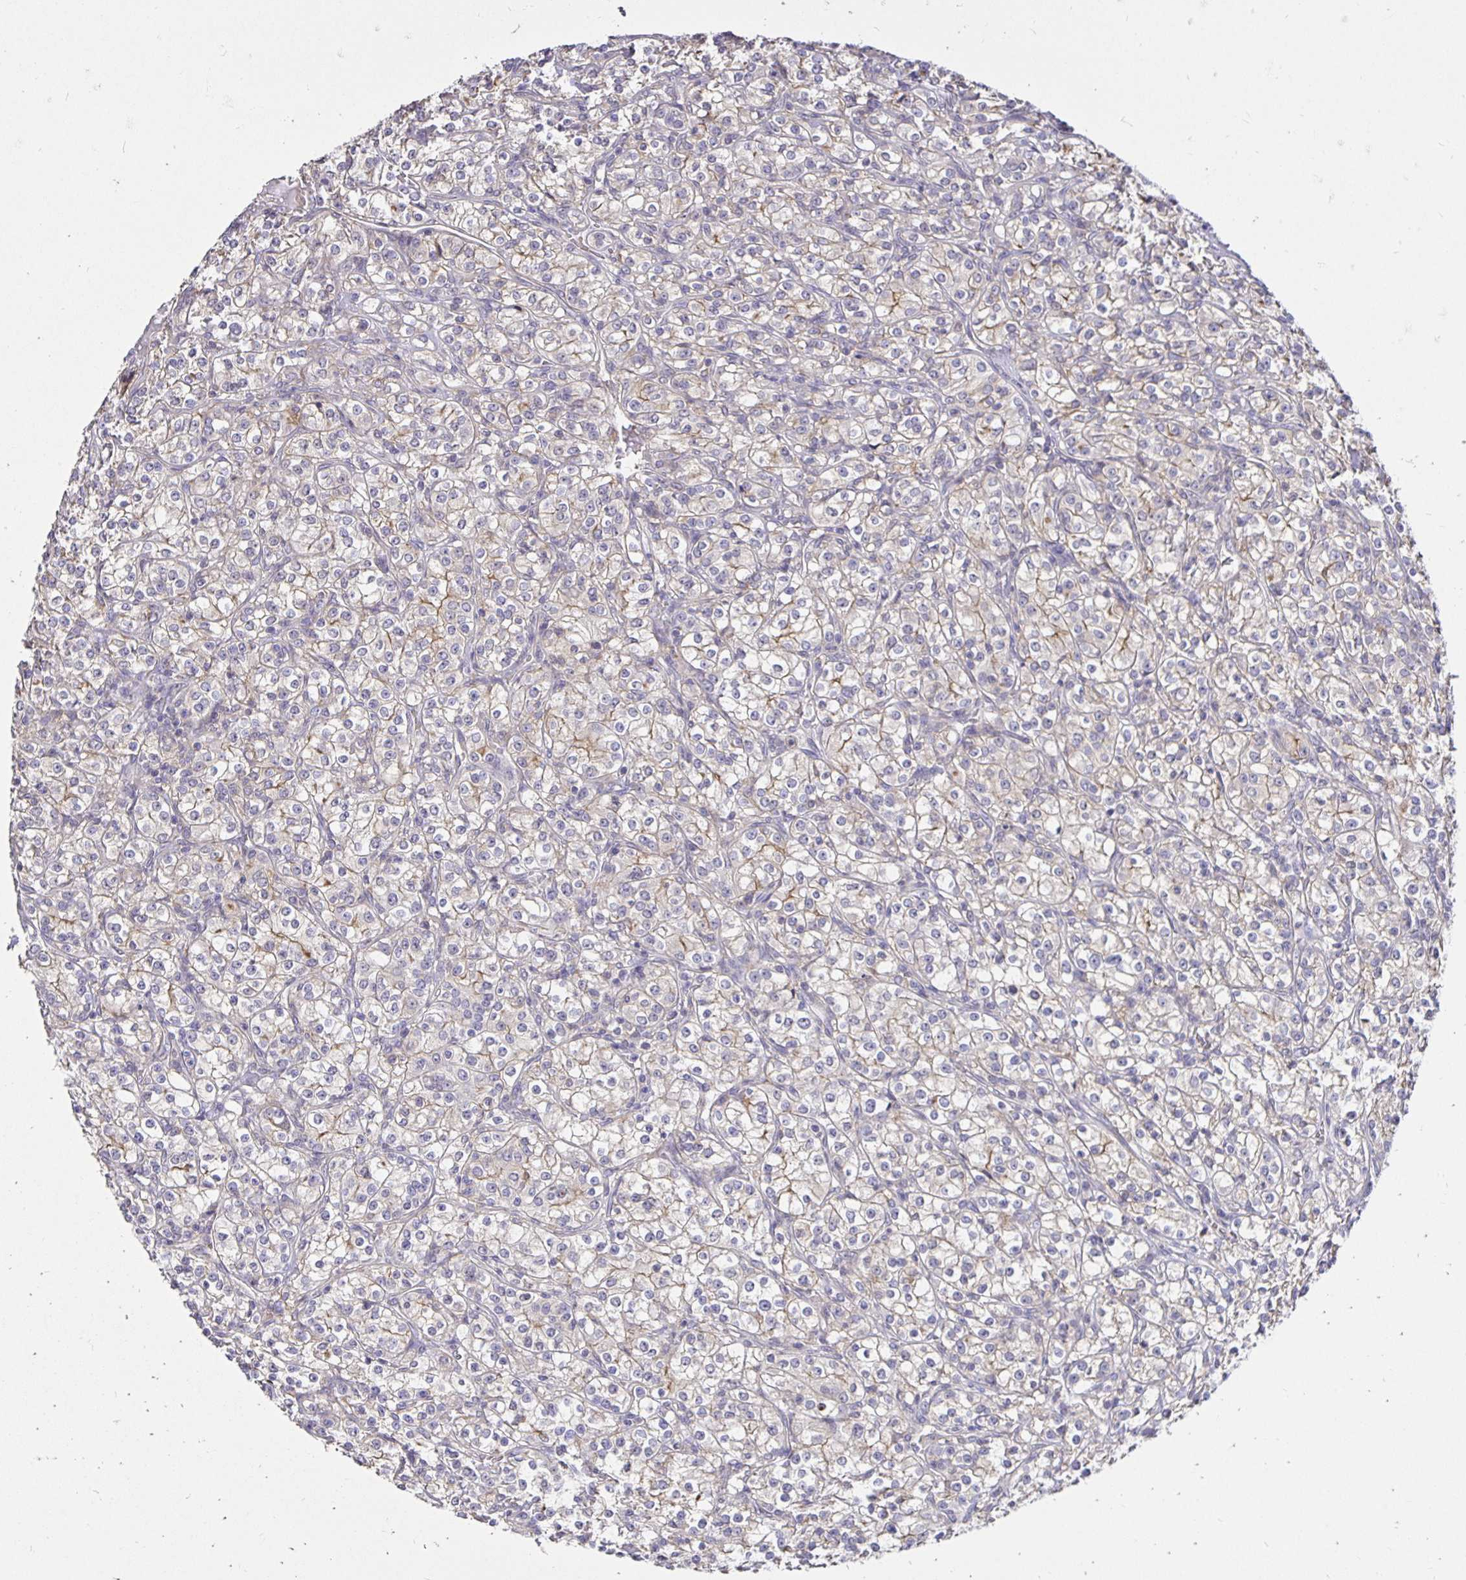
{"staining": {"intensity": "weak", "quantity": "<25%", "location": "cytoplasmic/membranous"}, "tissue": "renal cancer", "cell_type": "Tumor cells", "image_type": "cancer", "snomed": [{"axis": "morphology", "description": "Adenocarcinoma, NOS"}, {"axis": "topography", "description": "Kidney"}], "caption": "Renal adenocarcinoma stained for a protein using IHC demonstrates no positivity tumor cells.", "gene": "PNPLA3", "patient": {"sex": "male", "age": 77}}